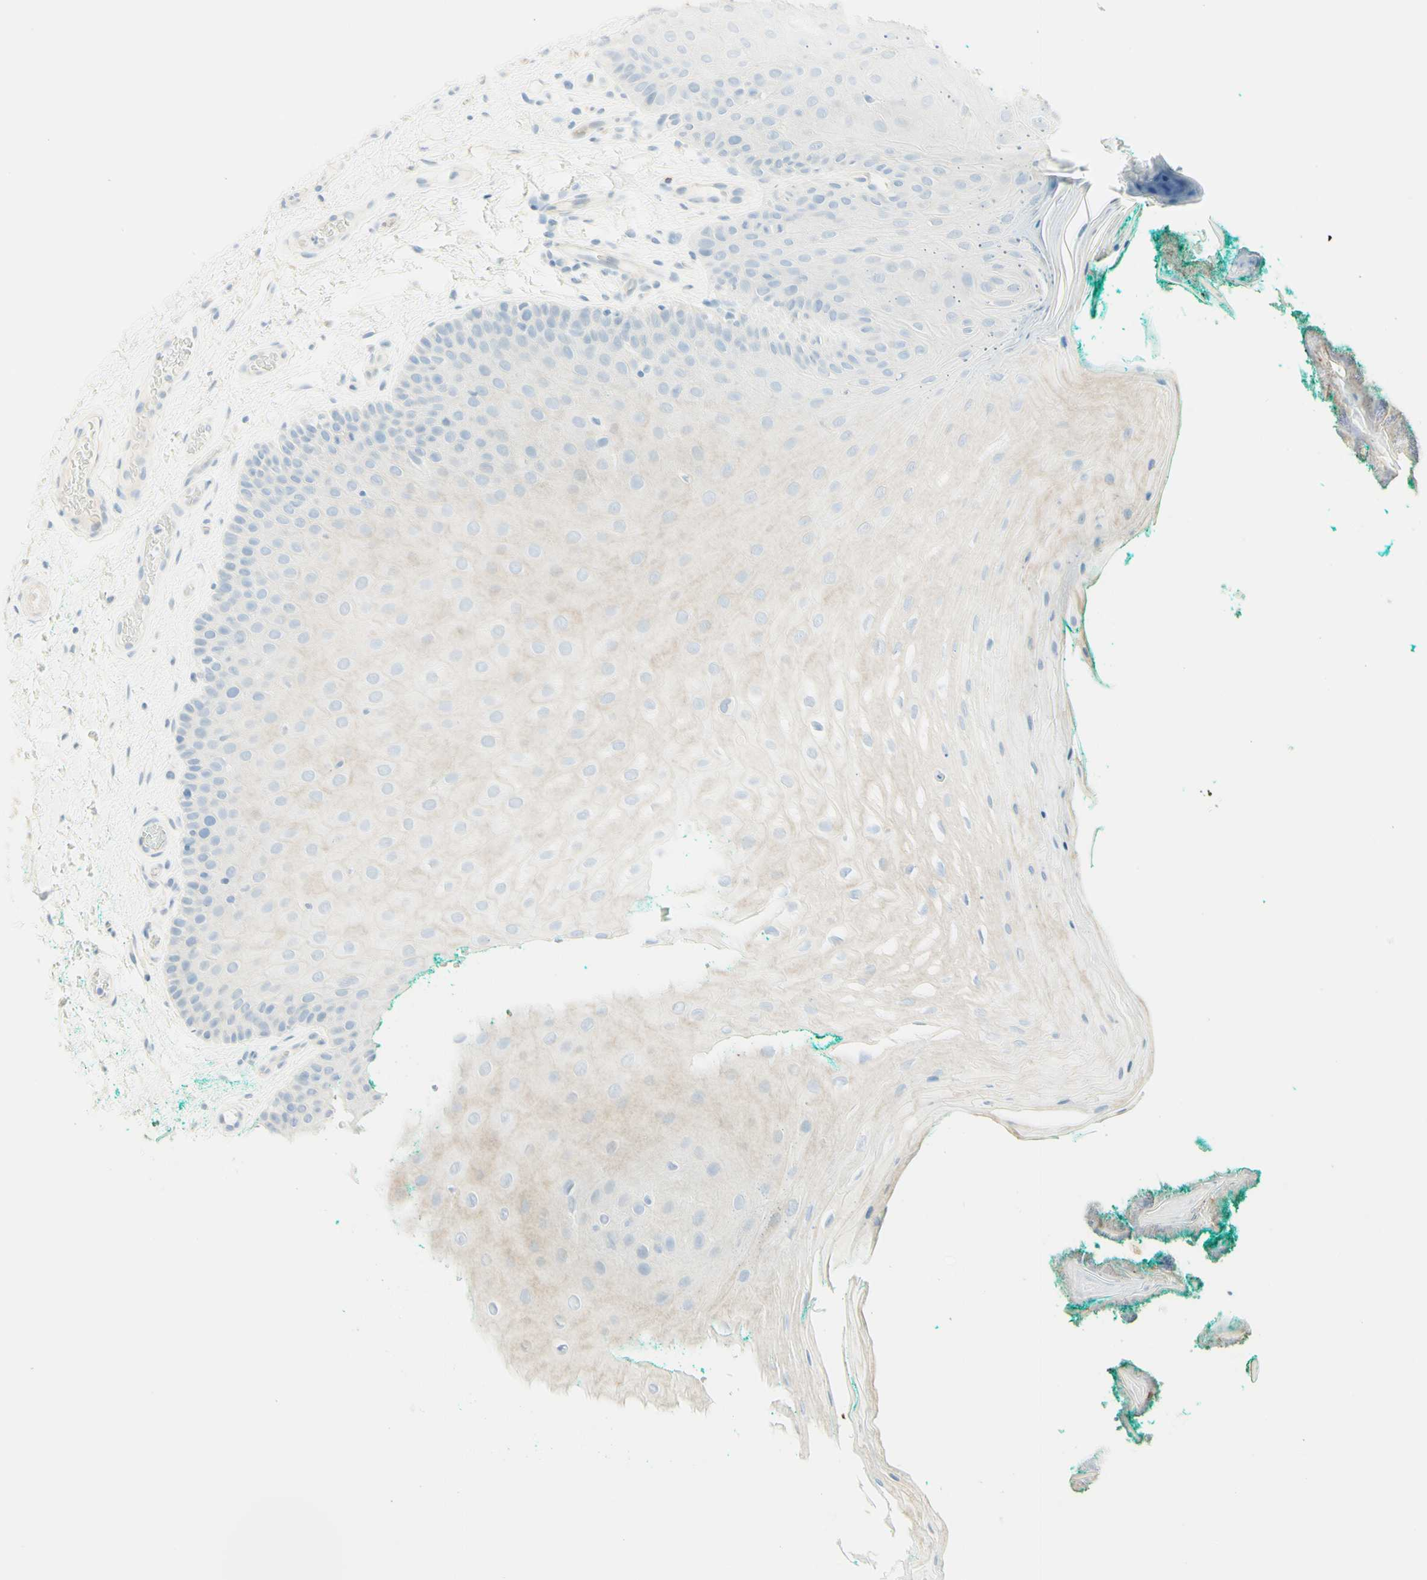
{"staining": {"intensity": "negative", "quantity": "none", "location": "none"}, "tissue": "oral mucosa", "cell_type": "Squamous epithelial cells", "image_type": "normal", "snomed": [{"axis": "morphology", "description": "Normal tissue, NOS"}, {"axis": "topography", "description": "Skeletal muscle"}, {"axis": "topography", "description": "Oral tissue"}], "caption": "Micrograph shows no significant protein expression in squamous epithelial cells of normal oral mucosa. Brightfield microscopy of IHC stained with DAB (3,3'-diaminobenzidine) (brown) and hematoxylin (blue), captured at high magnification.", "gene": "TMEM132D", "patient": {"sex": "male", "age": 58}}